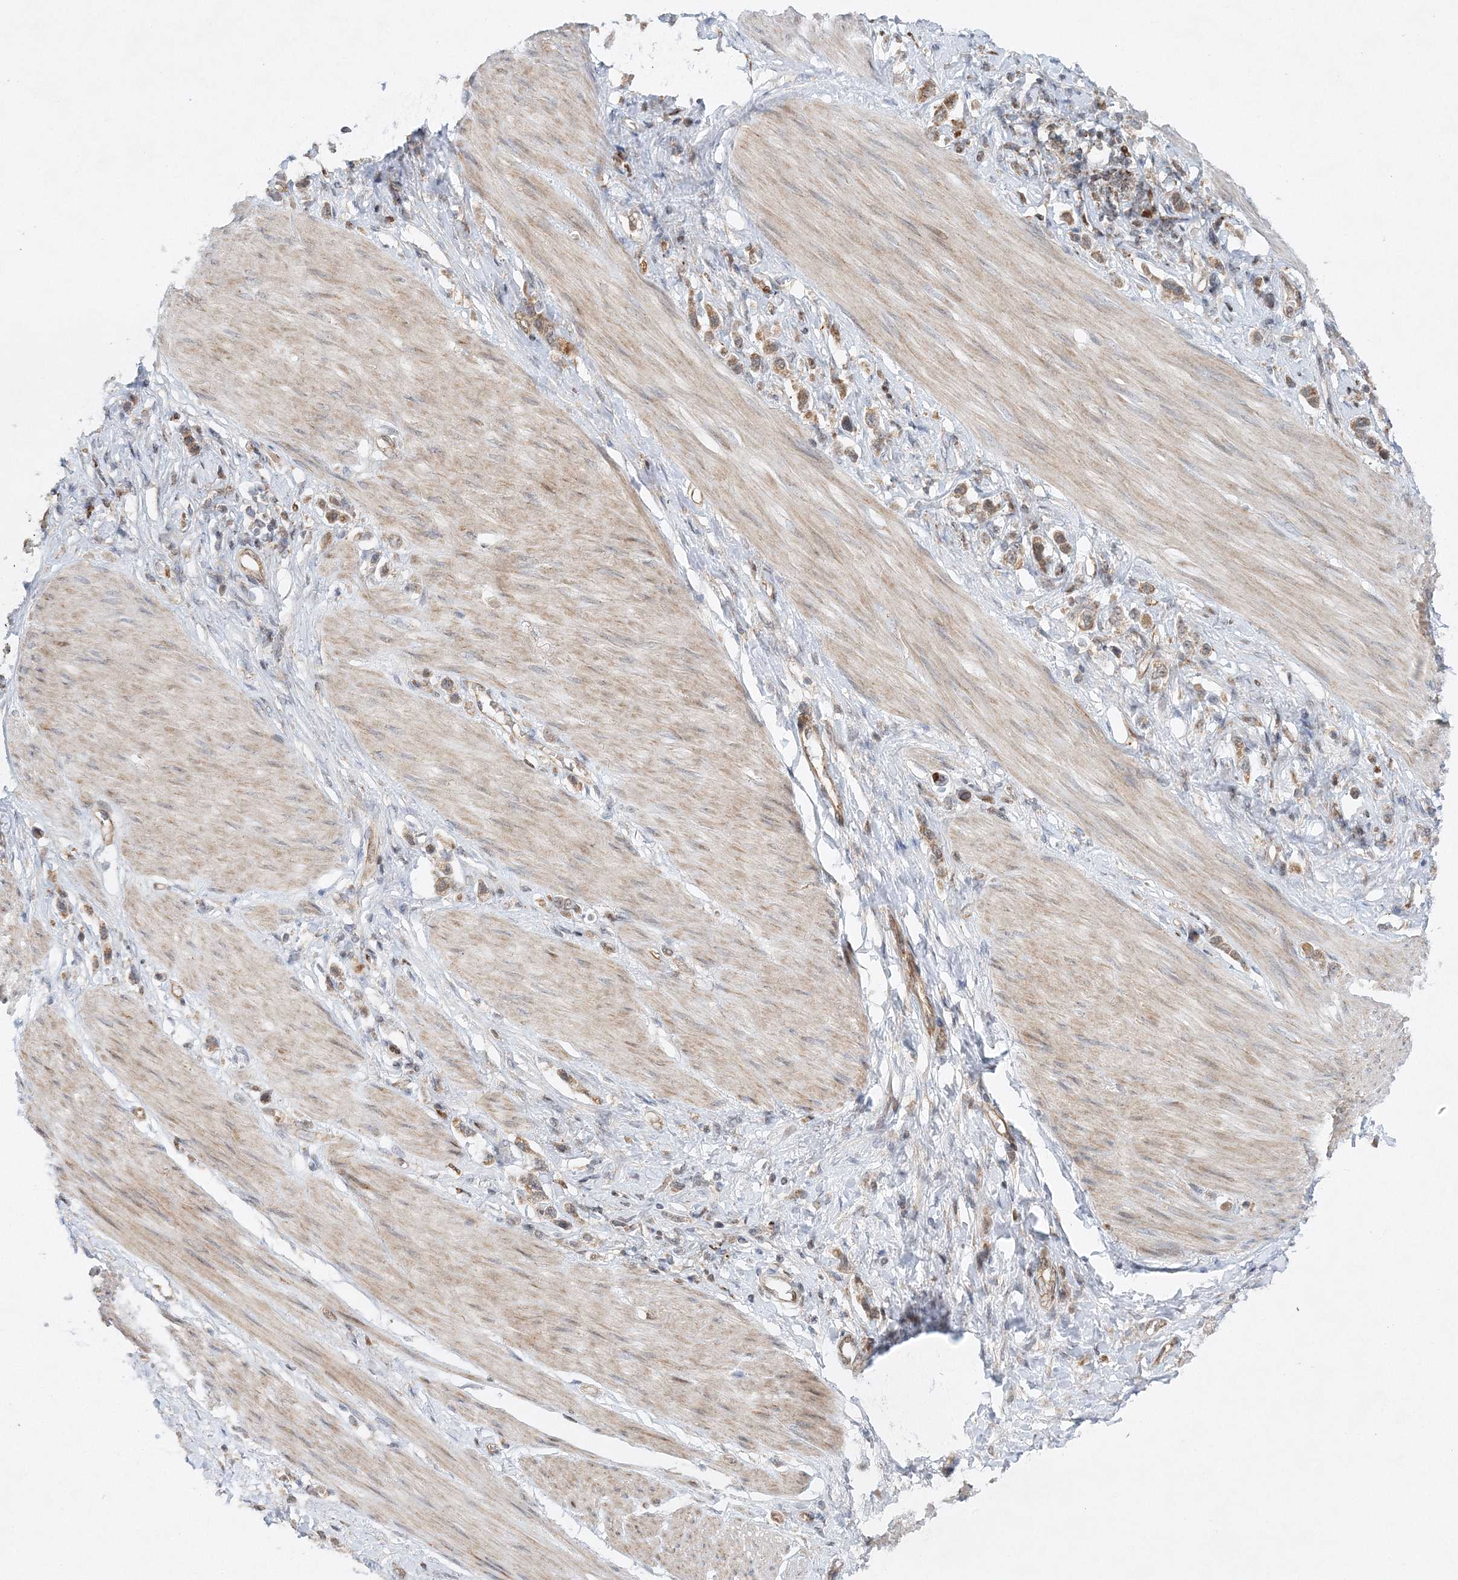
{"staining": {"intensity": "weak", "quantity": ">75%", "location": "cytoplasmic/membranous"}, "tissue": "stomach cancer", "cell_type": "Tumor cells", "image_type": "cancer", "snomed": [{"axis": "morphology", "description": "Adenocarcinoma, NOS"}, {"axis": "topography", "description": "Stomach"}], "caption": "A micrograph of human adenocarcinoma (stomach) stained for a protein exhibits weak cytoplasmic/membranous brown staining in tumor cells. Ihc stains the protein of interest in brown and the nuclei are stained blue.", "gene": "RAB11FIP2", "patient": {"sex": "female", "age": 65}}